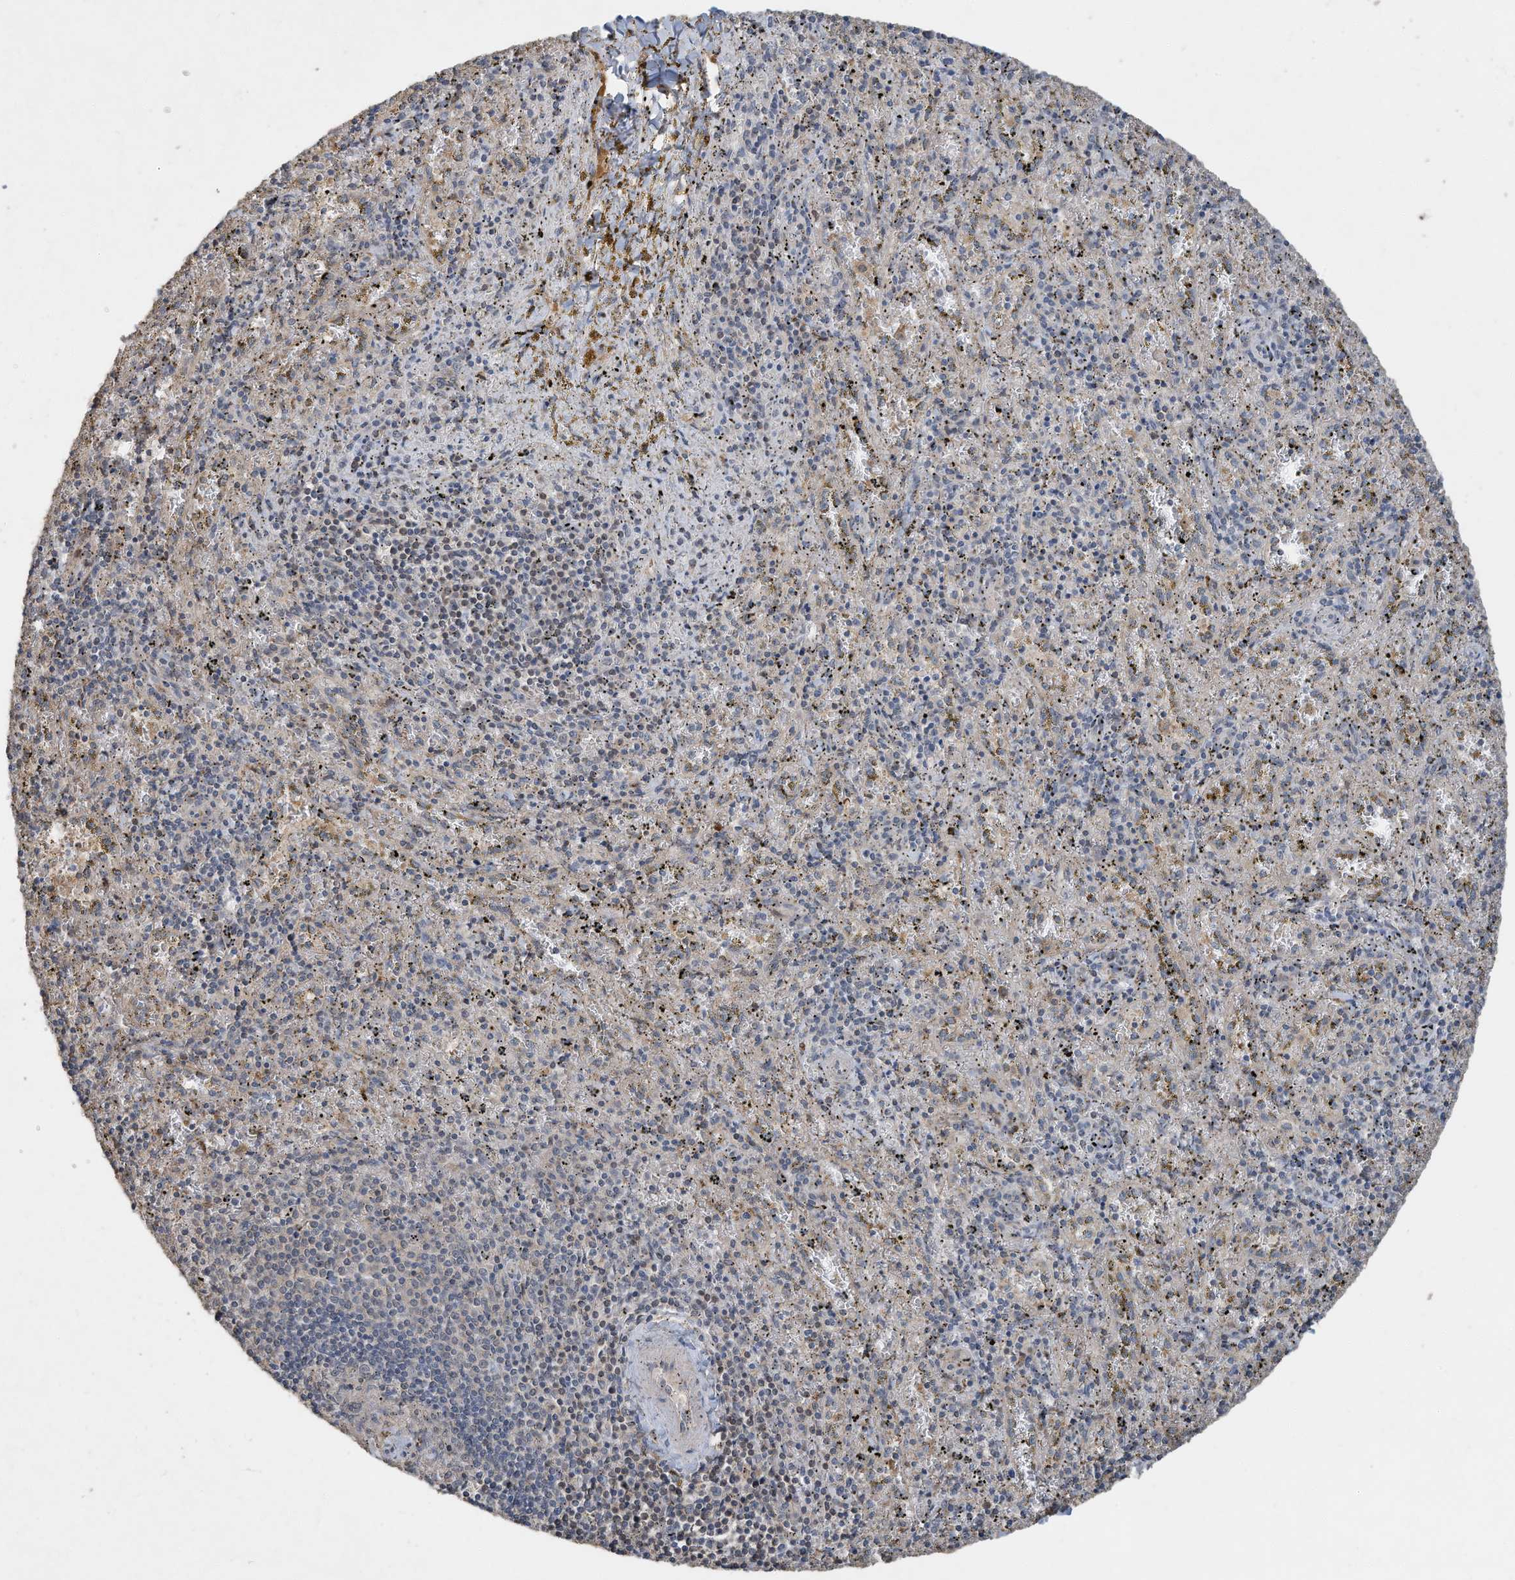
{"staining": {"intensity": "moderate", "quantity": "<25%", "location": "cytoplasmic/membranous"}, "tissue": "spleen", "cell_type": "Cells in red pulp", "image_type": "normal", "snomed": [{"axis": "morphology", "description": "Normal tissue, NOS"}, {"axis": "topography", "description": "Spleen"}], "caption": "Spleen stained with IHC exhibits moderate cytoplasmic/membranous staining in approximately <25% of cells in red pulp.", "gene": "CAPN13", "patient": {"sex": "male", "age": 11}}